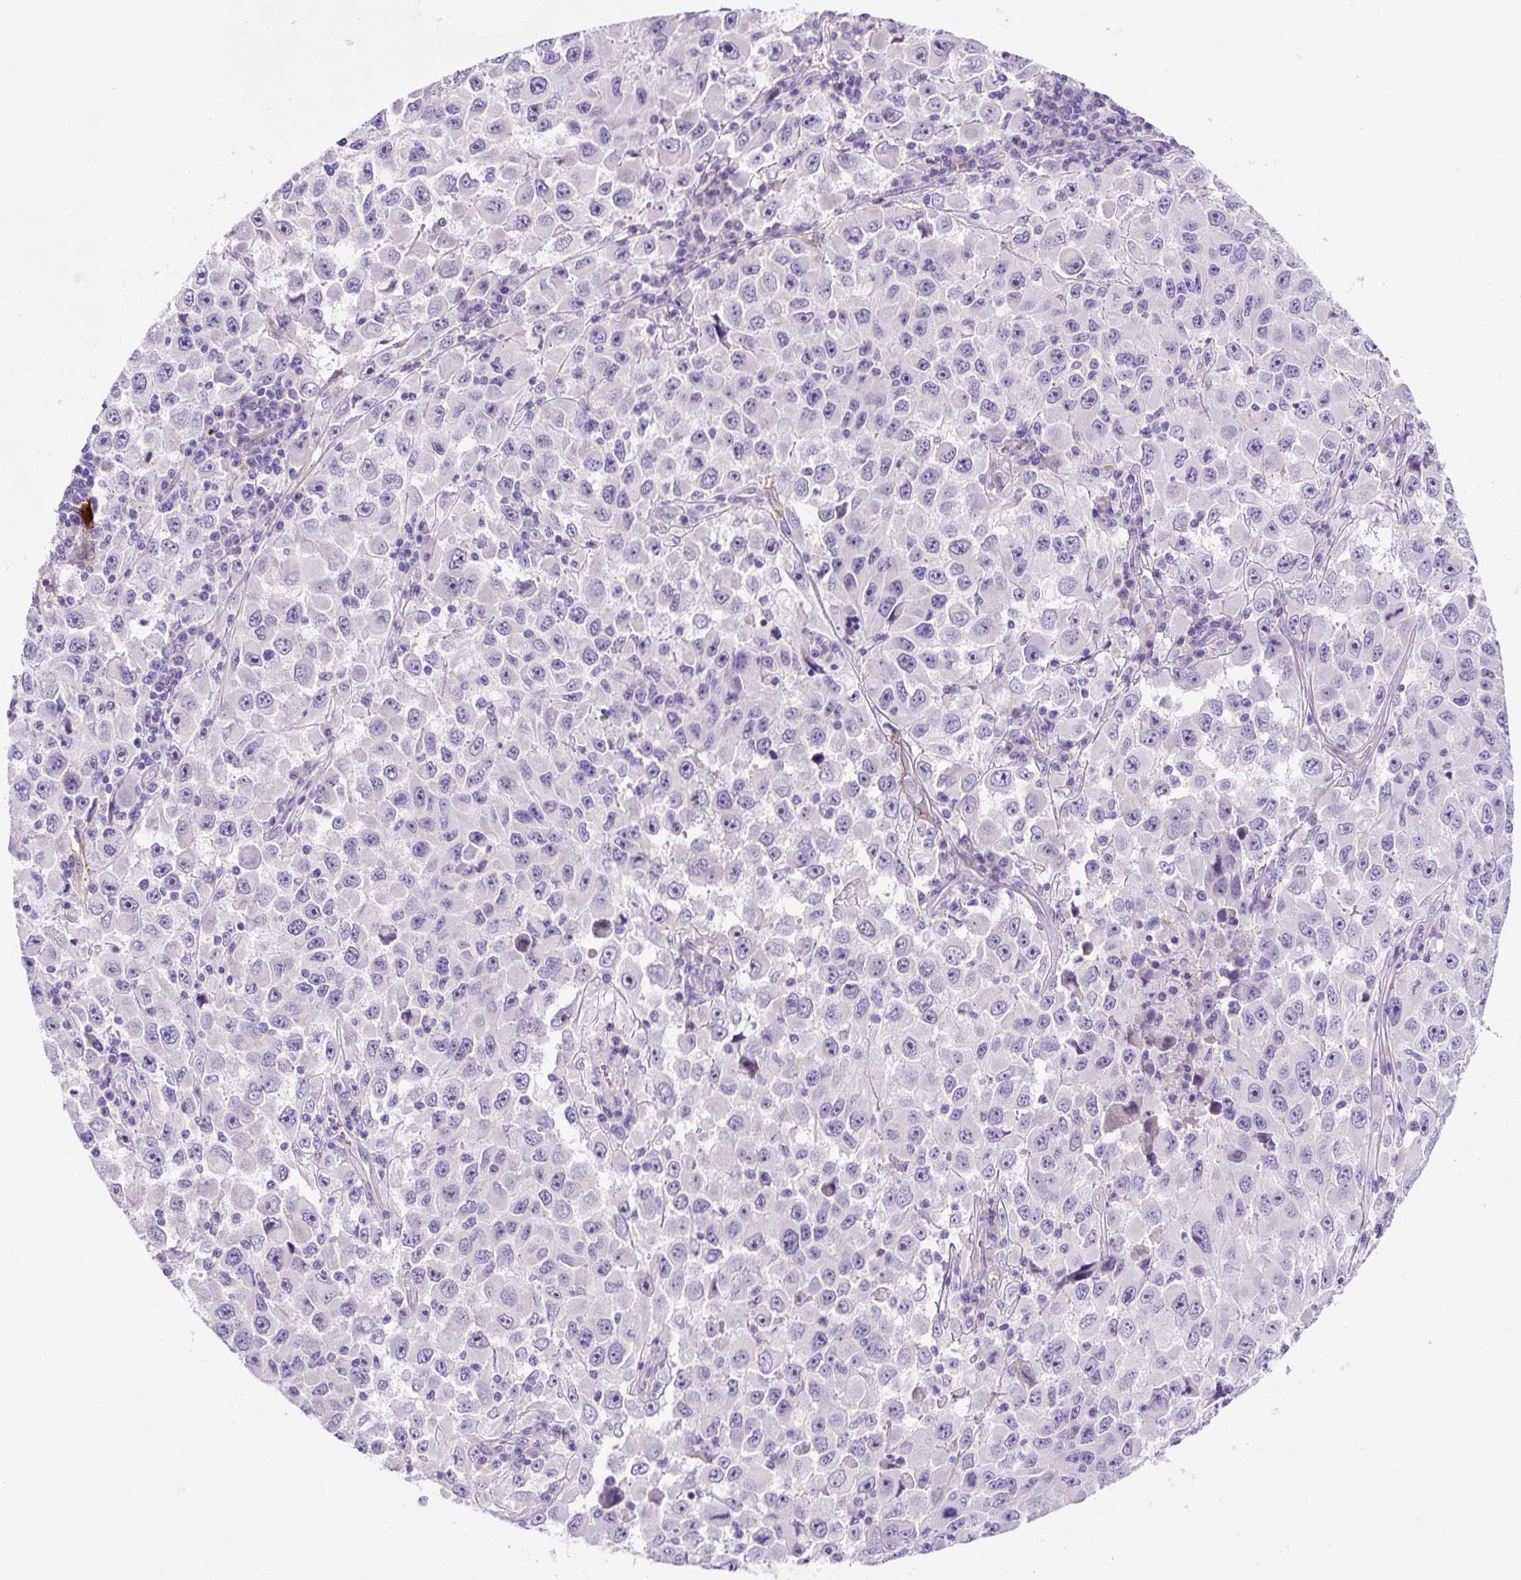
{"staining": {"intensity": "negative", "quantity": "none", "location": "none"}, "tissue": "melanoma", "cell_type": "Tumor cells", "image_type": "cancer", "snomed": [{"axis": "morphology", "description": "Malignant melanoma, Metastatic site"}, {"axis": "topography", "description": "Lymph node"}], "caption": "Tumor cells show no significant positivity in malignant melanoma (metastatic site). (Stains: DAB (3,3'-diaminobenzidine) immunohistochemistry with hematoxylin counter stain, Microscopy: brightfield microscopy at high magnification).", "gene": "ASB4", "patient": {"sex": "female", "age": 67}}